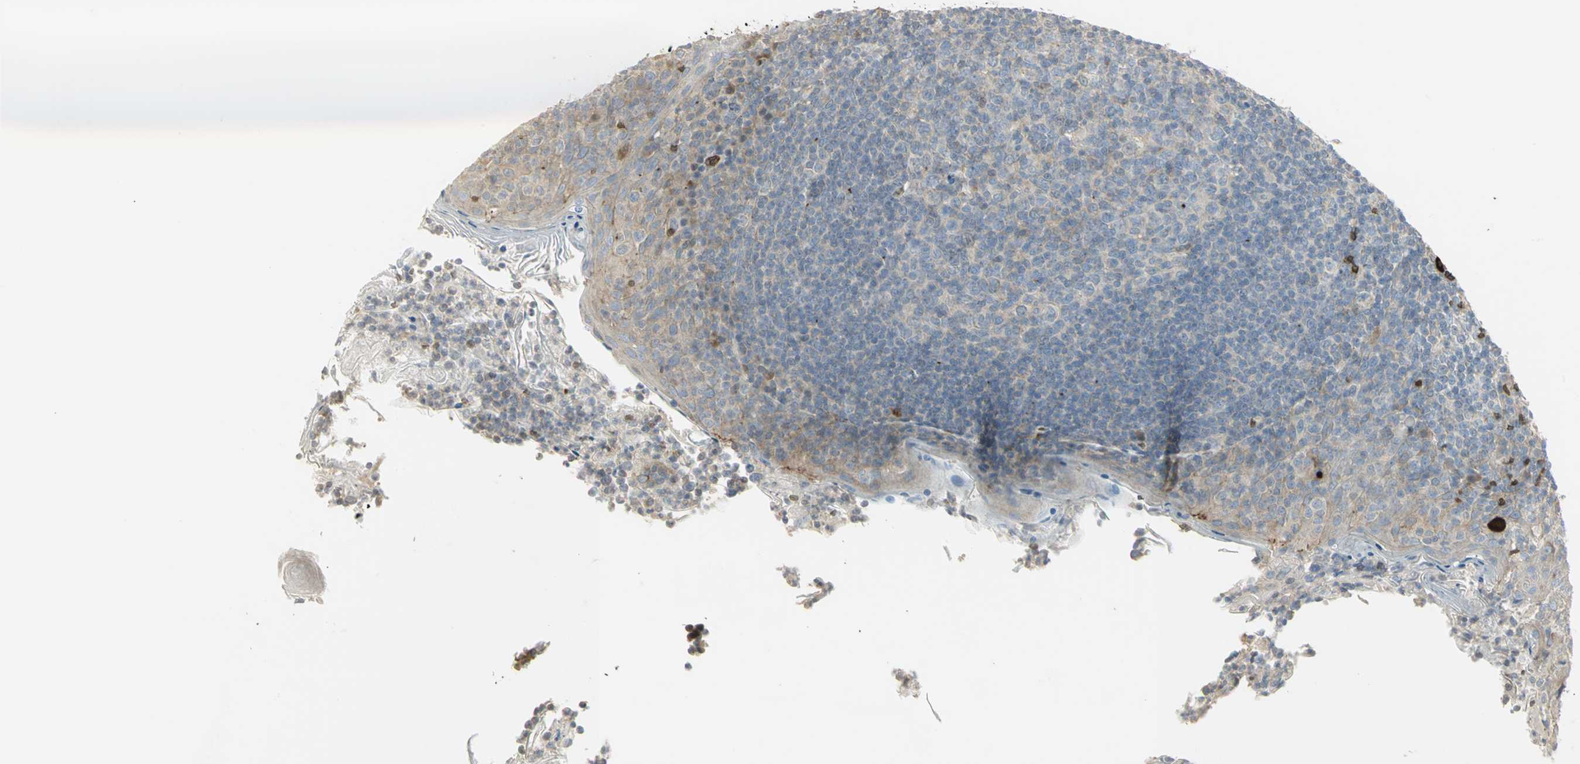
{"staining": {"intensity": "weak", "quantity": "<25%", "location": "cytoplasmic/membranous"}, "tissue": "tonsil", "cell_type": "Germinal center cells", "image_type": "normal", "snomed": [{"axis": "morphology", "description": "Normal tissue, NOS"}, {"axis": "topography", "description": "Tonsil"}], "caption": "The histopathology image reveals no staining of germinal center cells in unremarkable tonsil.", "gene": "ANK1", "patient": {"sex": "male", "age": 31}}